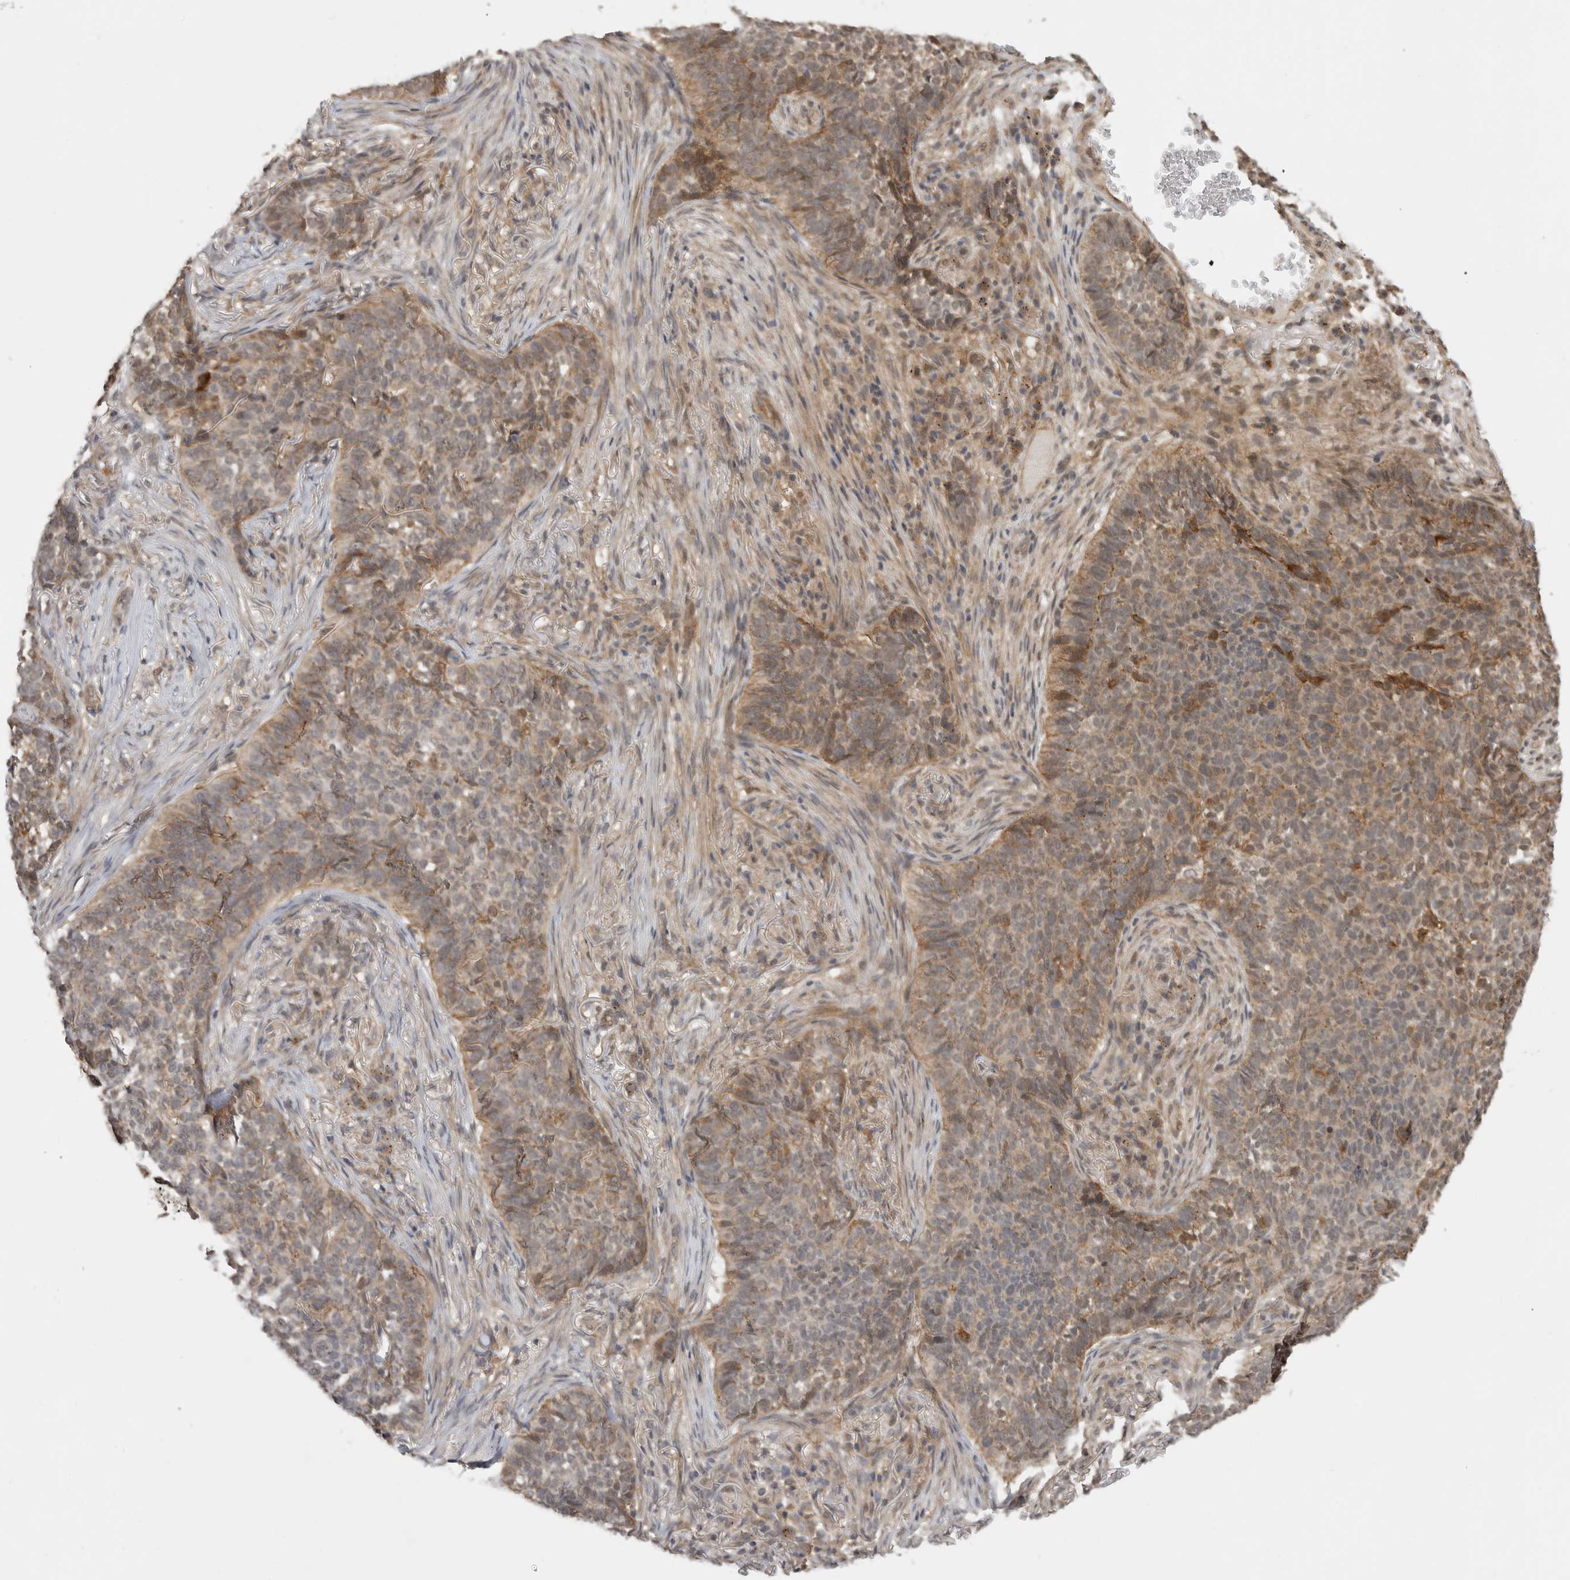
{"staining": {"intensity": "moderate", "quantity": "25%-75%", "location": "cytoplasmic/membranous"}, "tissue": "skin cancer", "cell_type": "Tumor cells", "image_type": "cancer", "snomed": [{"axis": "morphology", "description": "Basal cell carcinoma"}, {"axis": "topography", "description": "Skin"}], "caption": "Protein expression by immunohistochemistry displays moderate cytoplasmic/membranous staining in approximately 25%-75% of tumor cells in basal cell carcinoma (skin).", "gene": "ZNF232", "patient": {"sex": "male", "age": 85}}